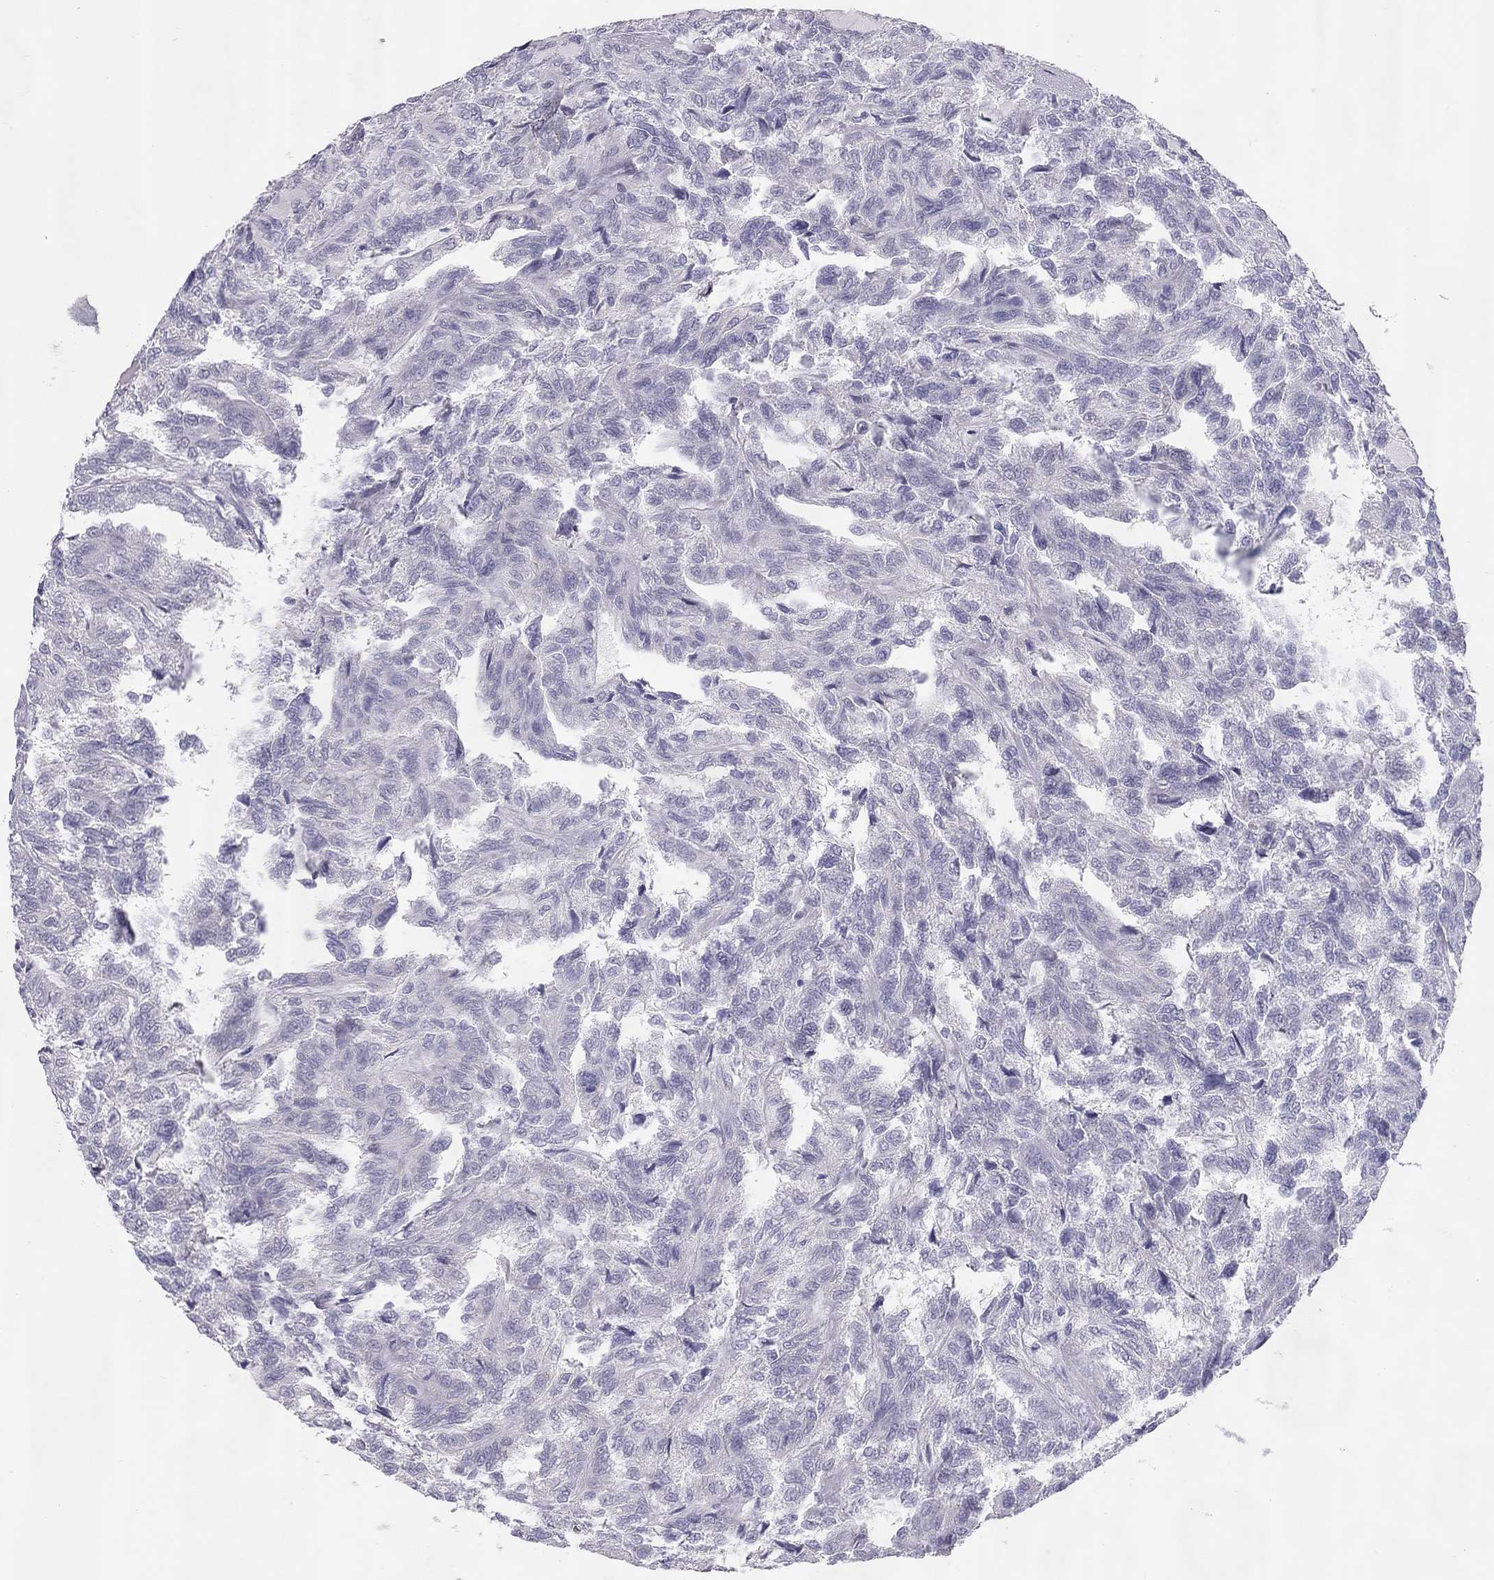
{"staining": {"intensity": "negative", "quantity": "none", "location": "none"}, "tissue": "renal cancer", "cell_type": "Tumor cells", "image_type": "cancer", "snomed": [{"axis": "morphology", "description": "Adenocarcinoma, NOS"}, {"axis": "topography", "description": "Kidney"}], "caption": "Adenocarcinoma (renal) was stained to show a protein in brown. There is no significant positivity in tumor cells.", "gene": "SPATA12", "patient": {"sex": "male", "age": 79}}